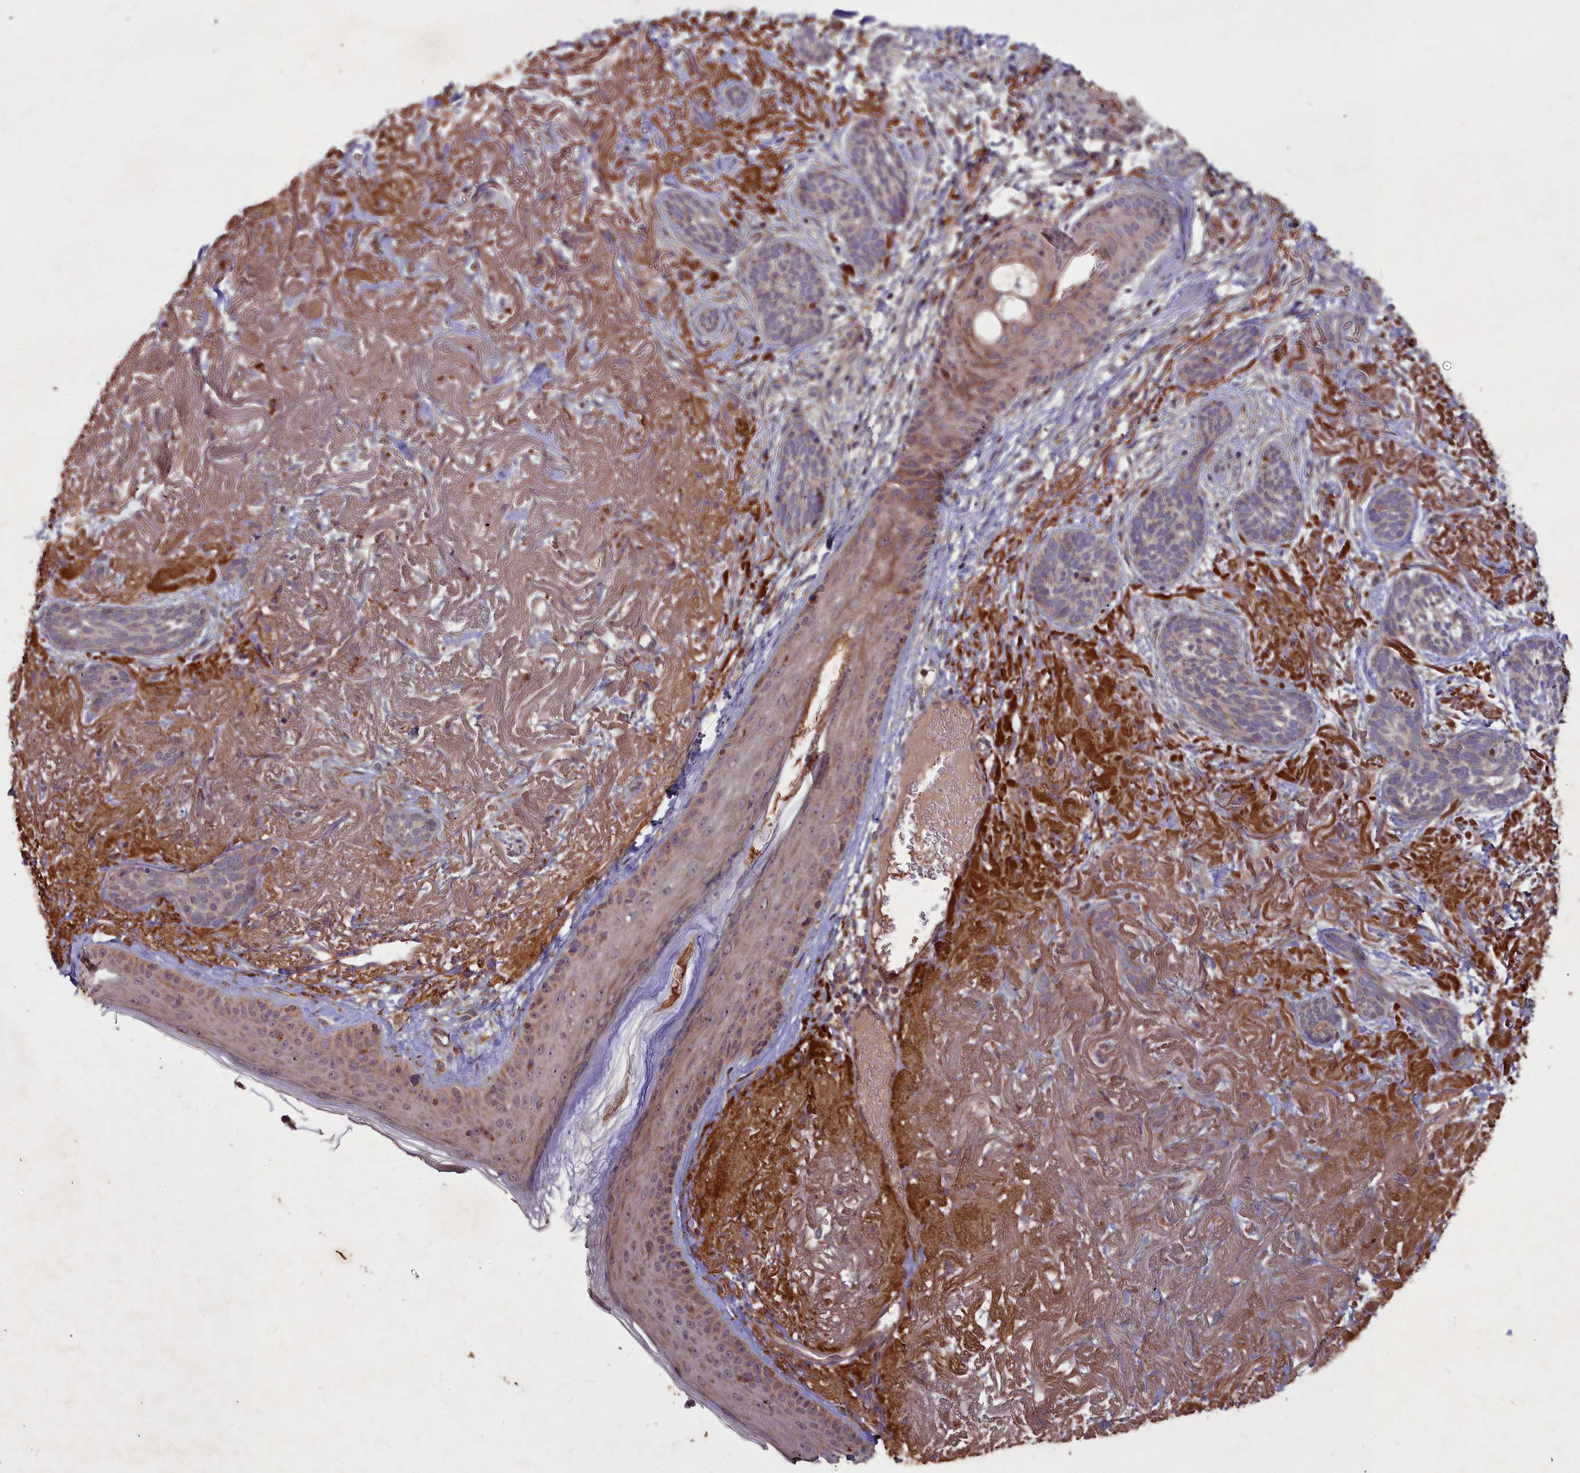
{"staining": {"intensity": "weak", "quantity": ">75%", "location": "cytoplasmic/membranous"}, "tissue": "skin cancer", "cell_type": "Tumor cells", "image_type": "cancer", "snomed": [{"axis": "morphology", "description": "Basal cell carcinoma"}, {"axis": "topography", "description": "Skin"}], "caption": "High-power microscopy captured an immunohistochemistry histopathology image of skin cancer, revealing weak cytoplasmic/membranous staining in about >75% of tumor cells.", "gene": "COX11", "patient": {"sex": "male", "age": 71}}